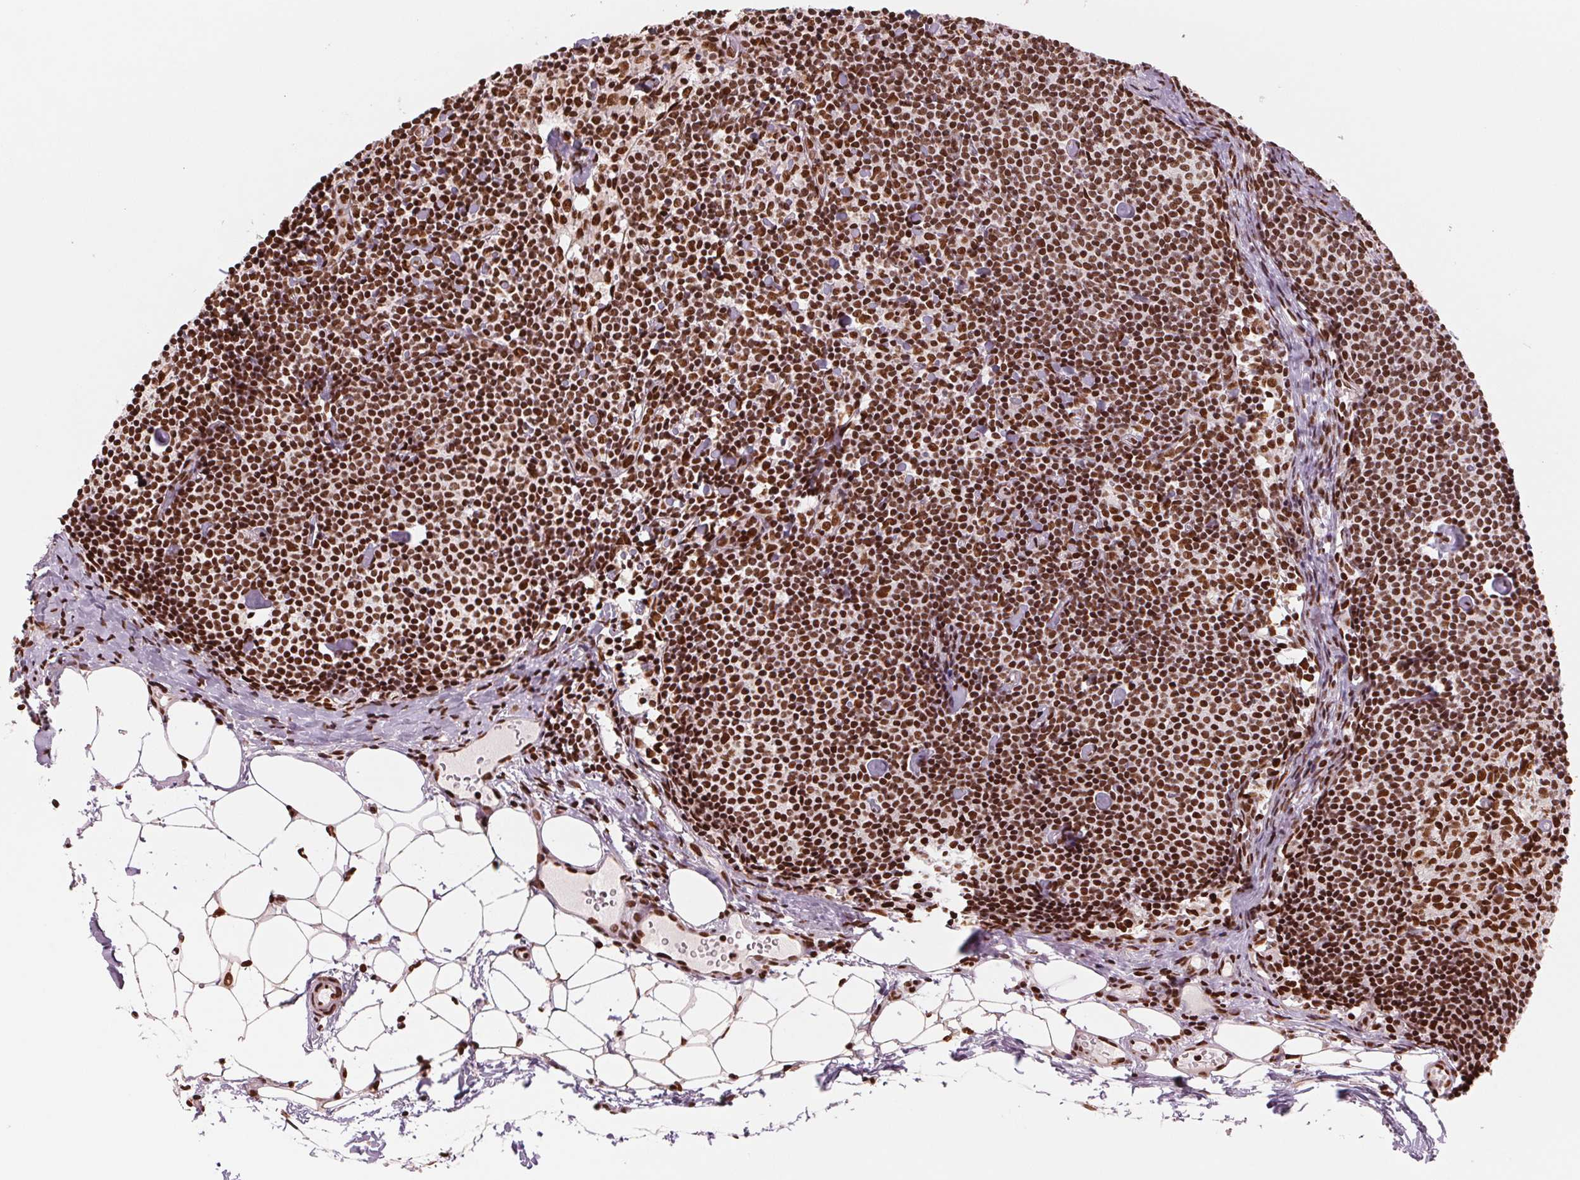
{"staining": {"intensity": "strong", "quantity": ">75%", "location": "nuclear"}, "tissue": "lymph node", "cell_type": "Germinal center cells", "image_type": "normal", "snomed": [{"axis": "morphology", "description": "Normal tissue, NOS"}, {"axis": "topography", "description": "Lymph node"}], "caption": "Human lymph node stained for a protein (brown) reveals strong nuclear positive staining in approximately >75% of germinal center cells.", "gene": "TTLL9", "patient": {"sex": "female", "age": 41}}